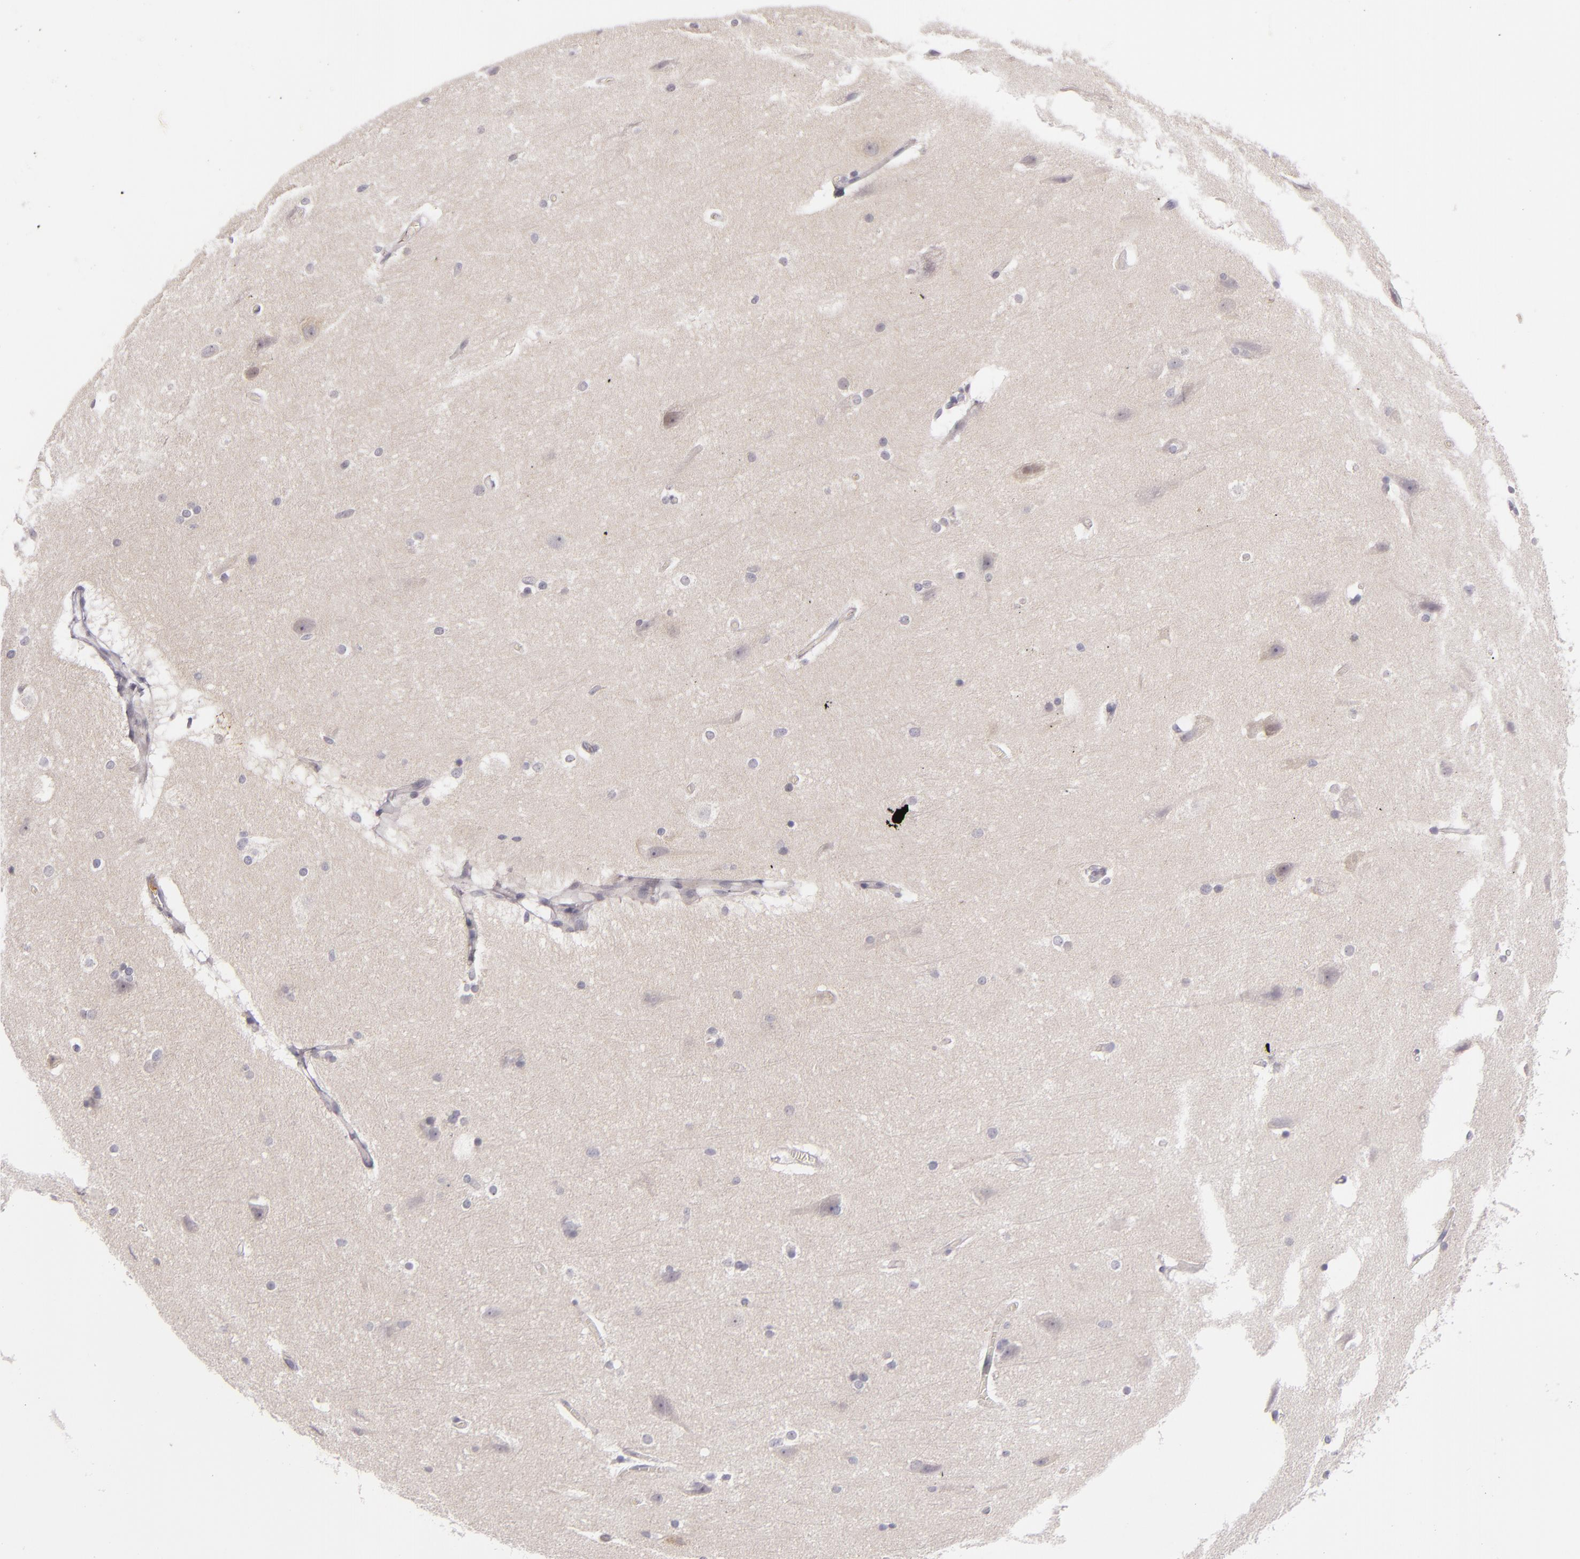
{"staining": {"intensity": "negative", "quantity": "none", "location": "none"}, "tissue": "cerebral cortex", "cell_type": "Endothelial cells", "image_type": "normal", "snomed": [{"axis": "morphology", "description": "Normal tissue, NOS"}, {"axis": "topography", "description": "Cerebral cortex"}, {"axis": "topography", "description": "Hippocampus"}], "caption": "An immunohistochemistry (IHC) photomicrograph of normal cerebral cortex is shown. There is no staining in endothelial cells of cerebral cortex. Brightfield microscopy of IHC stained with DAB (brown) and hematoxylin (blue), captured at high magnification.", "gene": "FAM181A", "patient": {"sex": "female", "age": 19}}